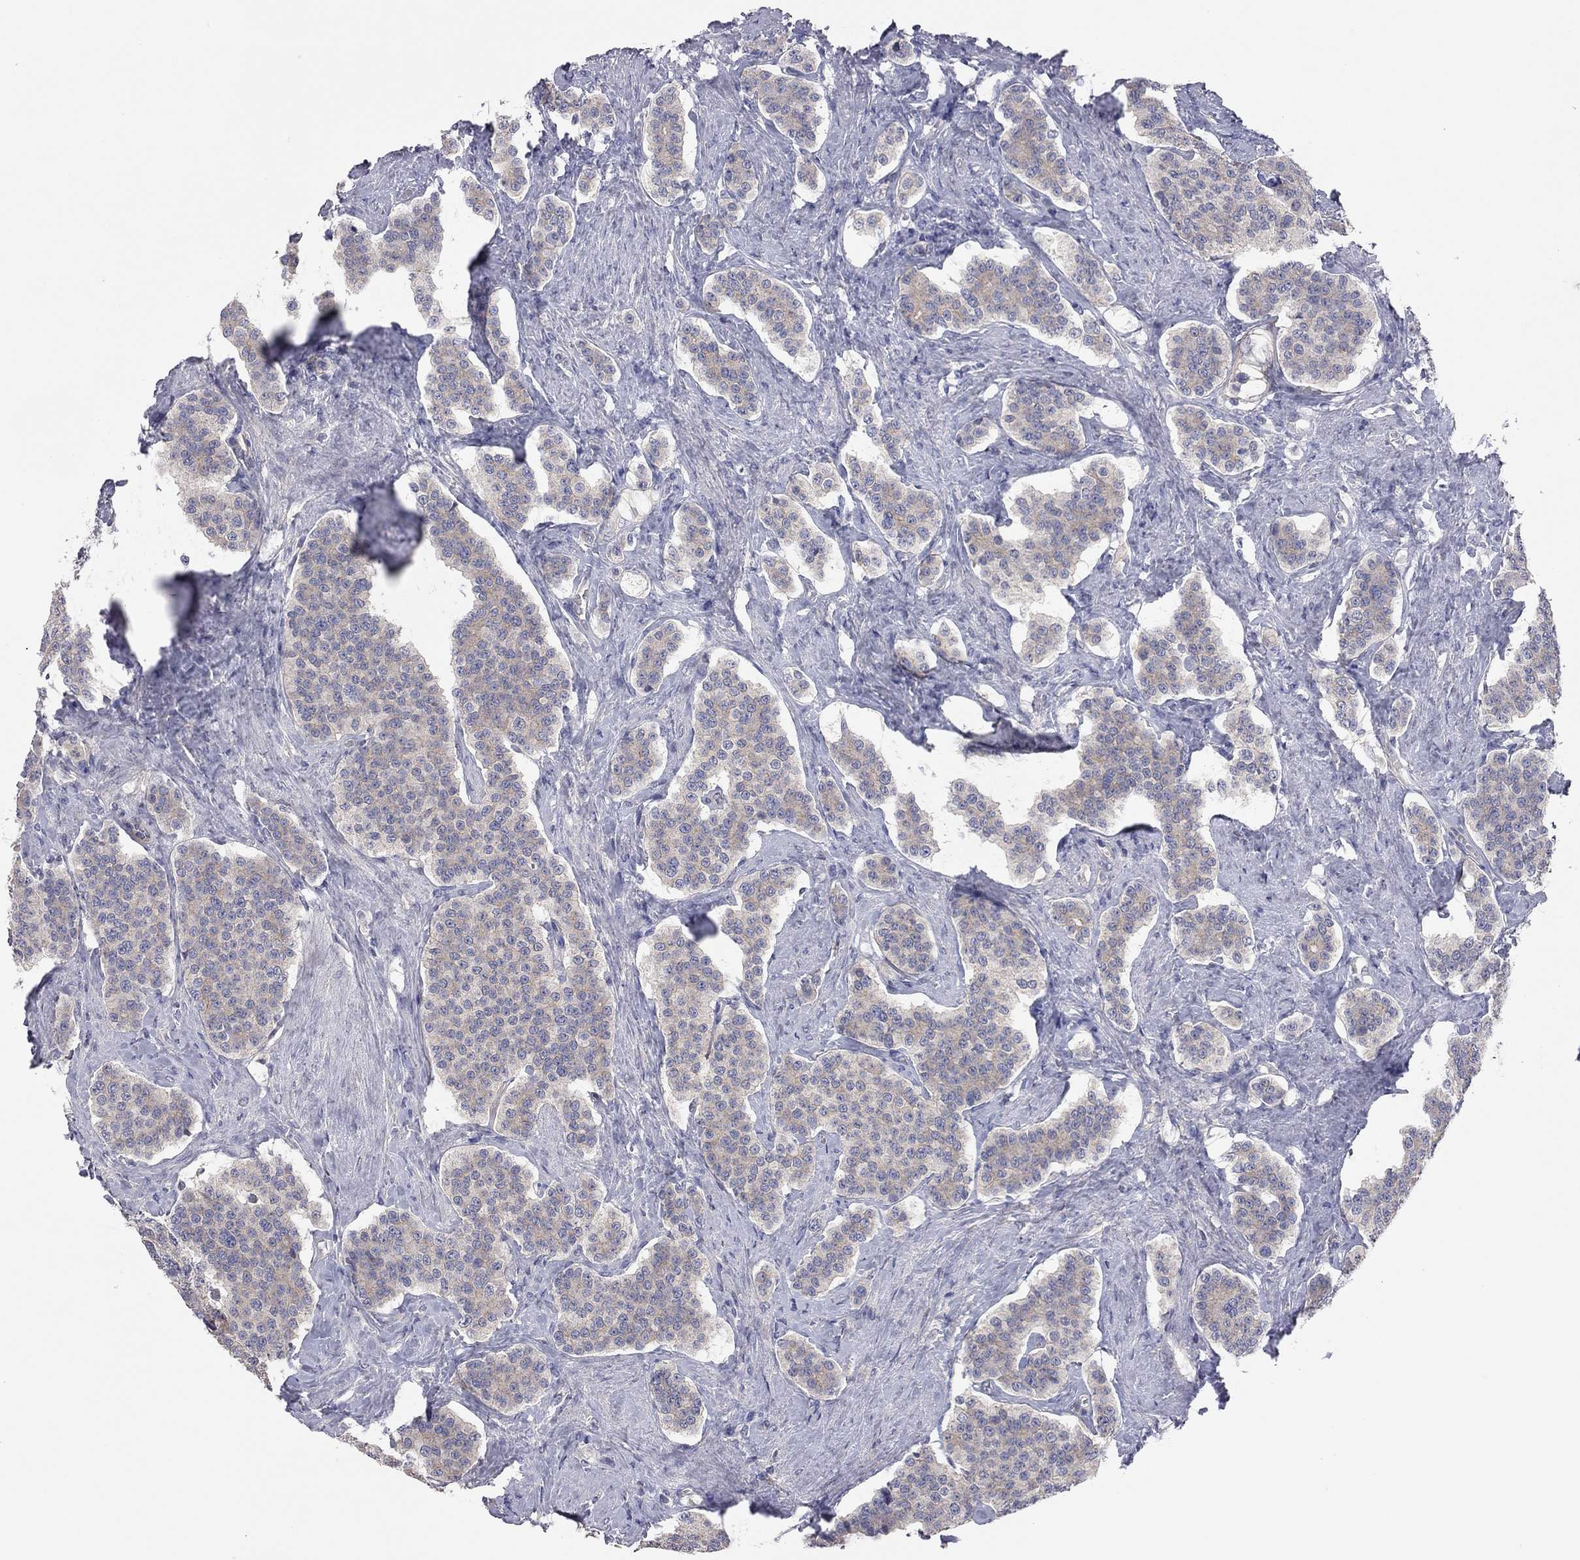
{"staining": {"intensity": "weak", "quantity": "25%-75%", "location": "cytoplasmic/membranous"}, "tissue": "carcinoid", "cell_type": "Tumor cells", "image_type": "cancer", "snomed": [{"axis": "morphology", "description": "Carcinoid, malignant, NOS"}, {"axis": "topography", "description": "Small intestine"}], "caption": "Immunohistochemical staining of human carcinoid exhibits low levels of weak cytoplasmic/membranous protein positivity in about 25%-75% of tumor cells. The staining was performed using DAB (3,3'-diaminobenzidine) to visualize the protein expression in brown, while the nuclei were stained in blue with hematoxylin (Magnification: 20x).", "gene": "KCNB1", "patient": {"sex": "female", "age": 58}}